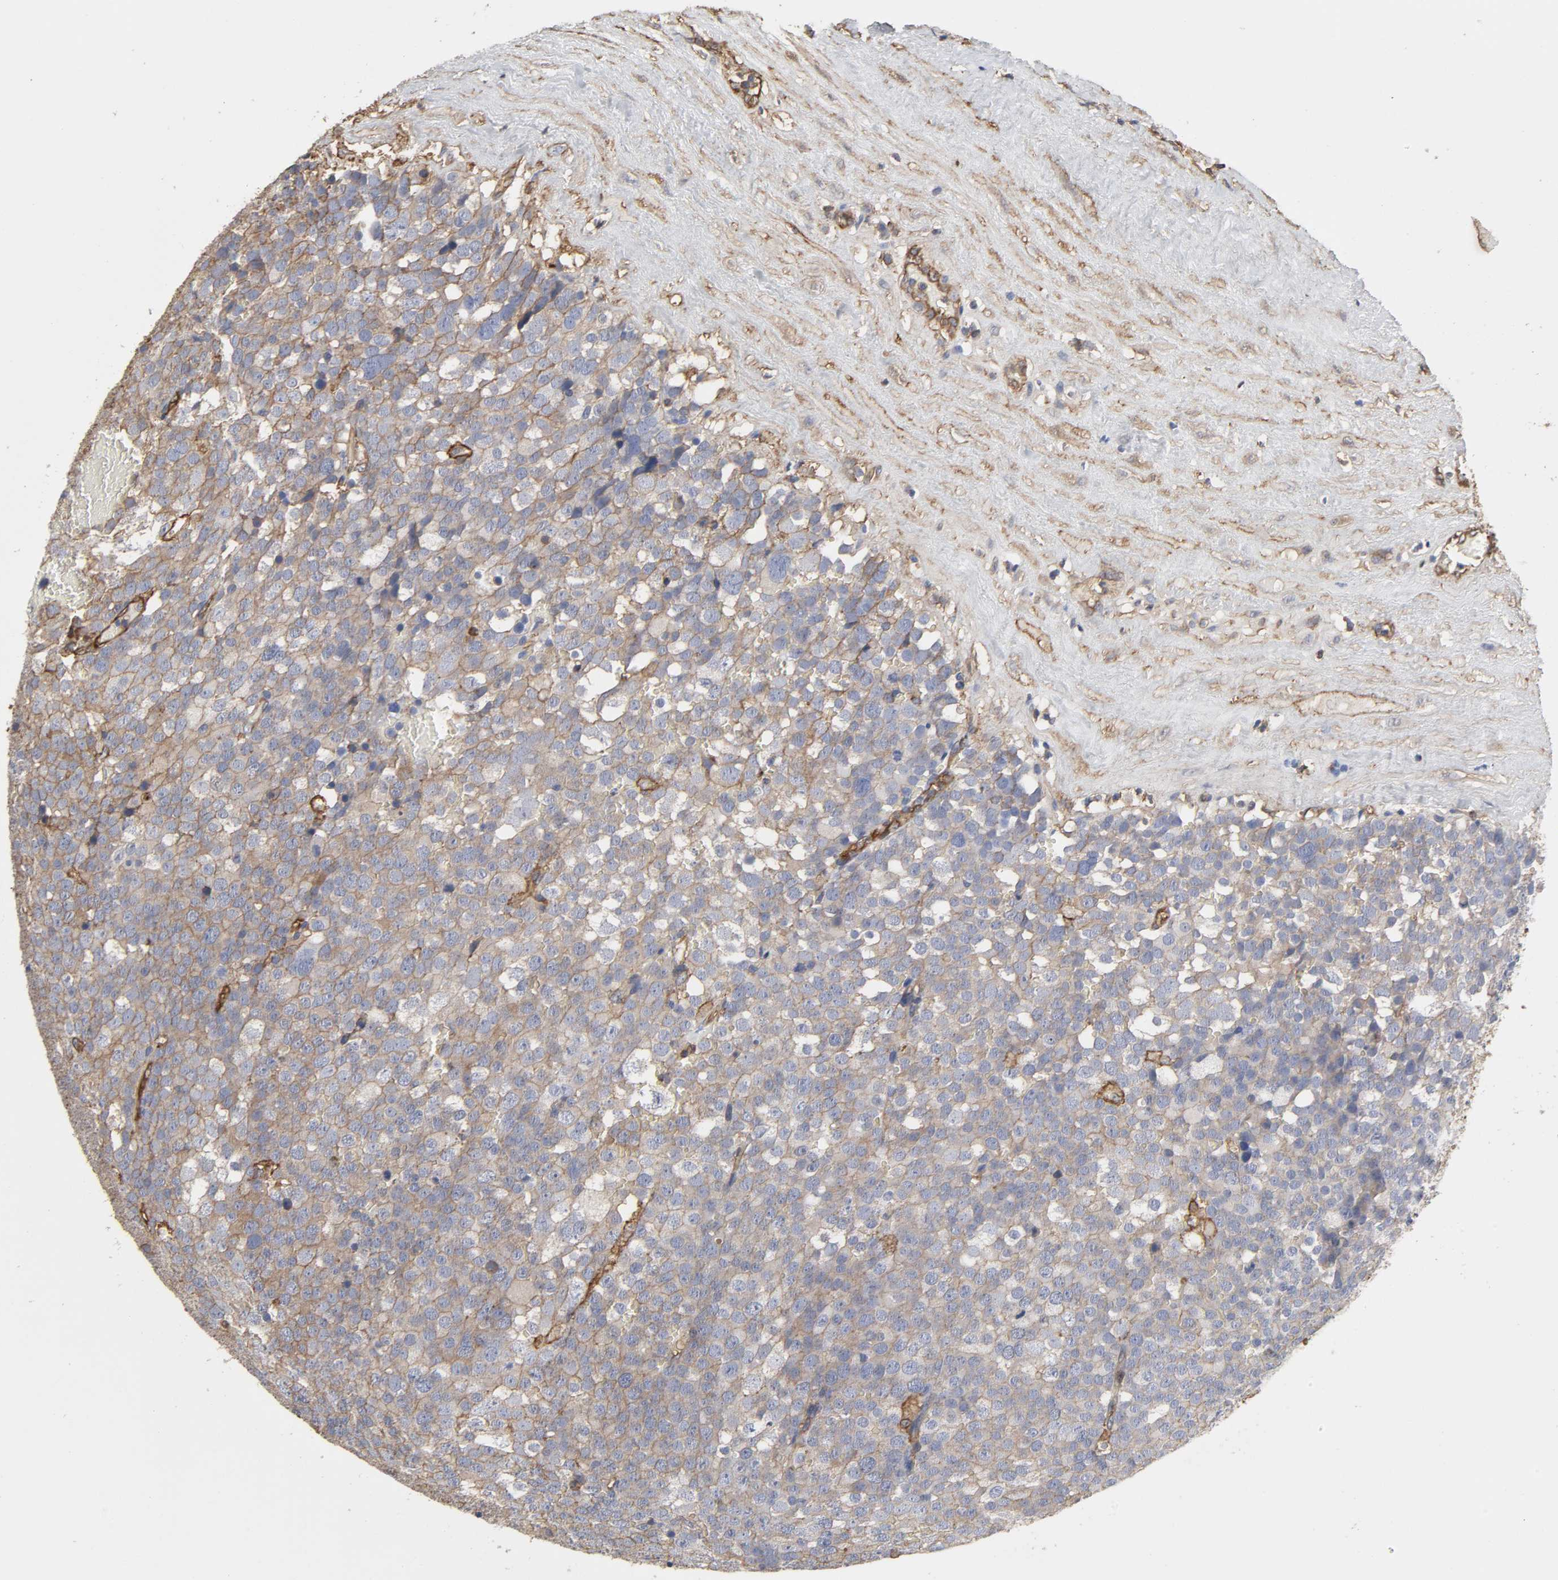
{"staining": {"intensity": "weak", "quantity": "25%-75%", "location": "cytoplasmic/membranous"}, "tissue": "testis cancer", "cell_type": "Tumor cells", "image_type": "cancer", "snomed": [{"axis": "morphology", "description": "Seminoma, NOS"}, {"axis": "topography", "description": "Testis"}], "caption": "There is low levels of weak cytoplasmic/membranous expression in tumor cells of testis cancer (seminoma), as demonstrated by immunohistochemical staining (brown color).", "gene": "ANXA2", "patient": {"sex": "male", "age": 71}}